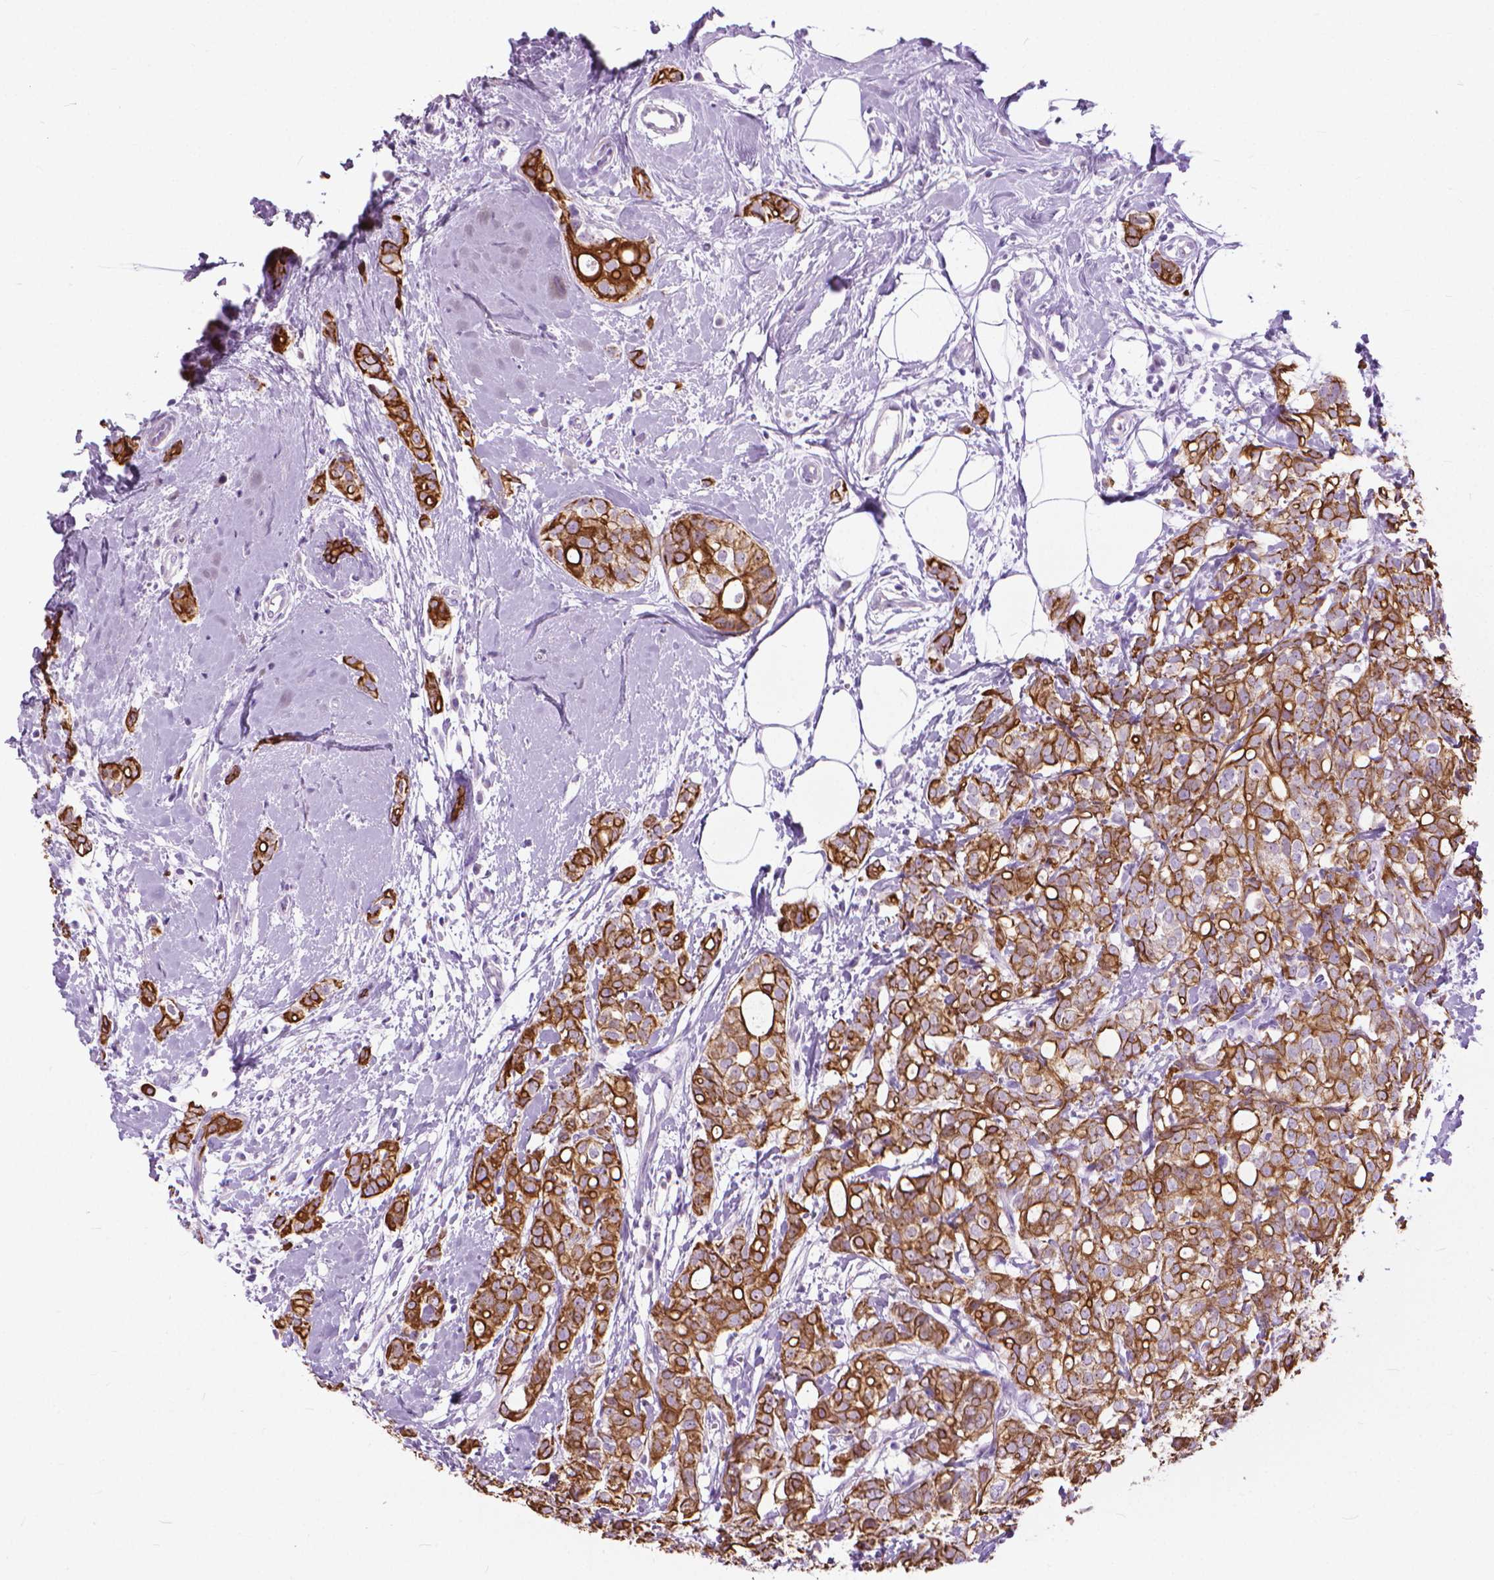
{"staining": {"intensity": "strong", "quantity": ">75%", "location": "cytoplasmic/membranous"}, "tissue": "breast cancer", "cell_type": "Tumor cells", "image_type": "cancer", "snomed": [{"axis": "morphology", "description": "Duct carcinoma"}, {"axis": "topography", "description": "Breast"}], "caption": "A micrograph of breast cancer stained for a protein exhibits strong cytoplasmic/membranous brown staining in tumor cells.", "gene": "HTR2B", "patient": {"sex": "female", "age": 40}}